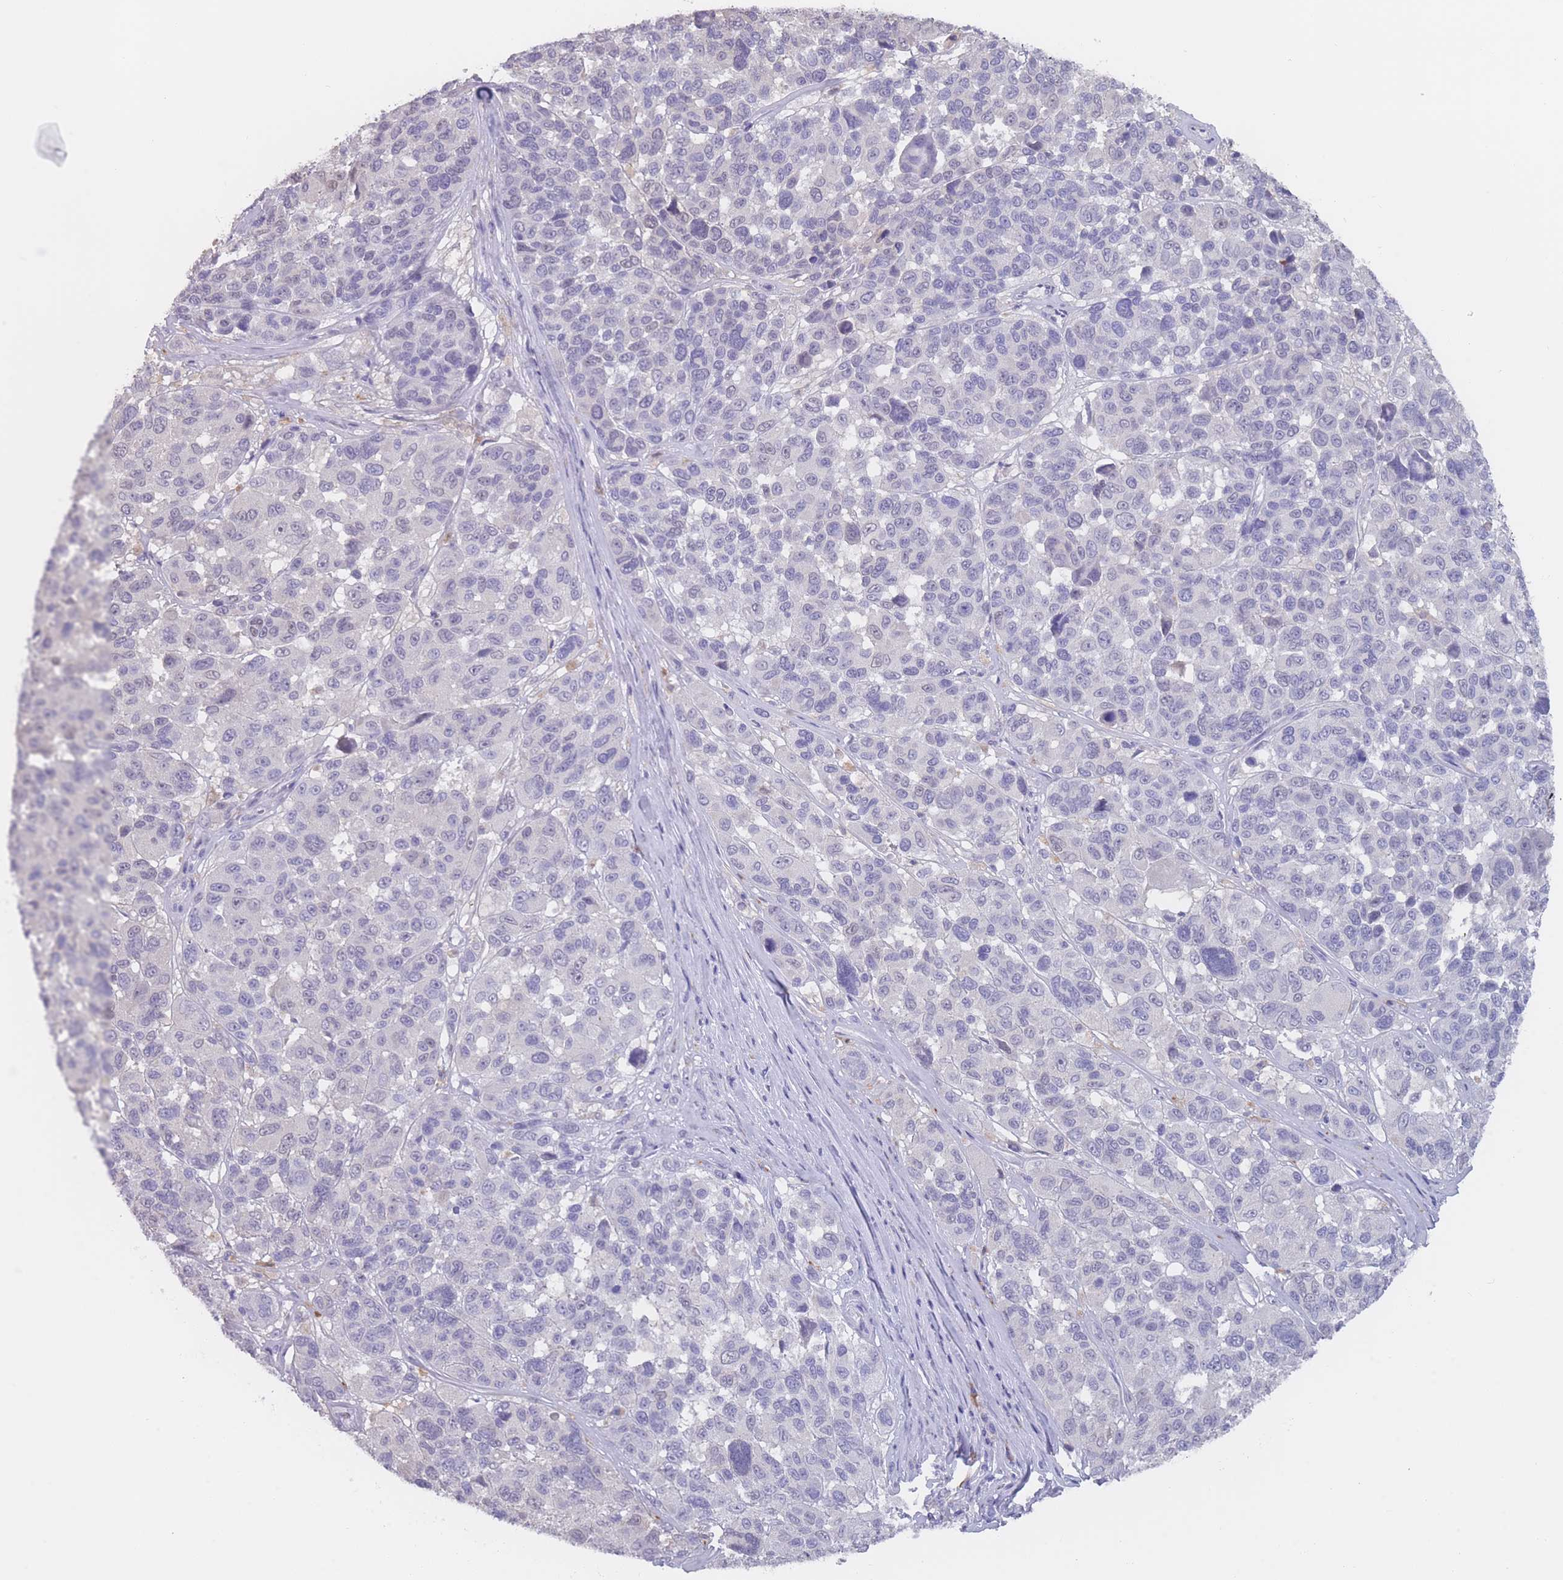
{"staining": {"intensity": "negative", "quantity": "none", "location": "none"}, "tissue": "melanoma", "cell_type": "Tumor cells", "image_type": "cancer", "snomed": [{"axis": "morphology", "description": "Malignant melanoma, NOS"}, {"axis": "topography", "description": "Skin"}], "caption": "Immunohistochemistry (IHC) of malignant melanoma reveals no expression in tumor cells. Brightfield microscopy of immunohistochemistry stained with DAB (3,3'-diaminobenzidine) (brown) and hematoxylin (blue), captured at high magnification.", "gene": "CYP51A1", "patient": {"sex": "female", "age": 66}}